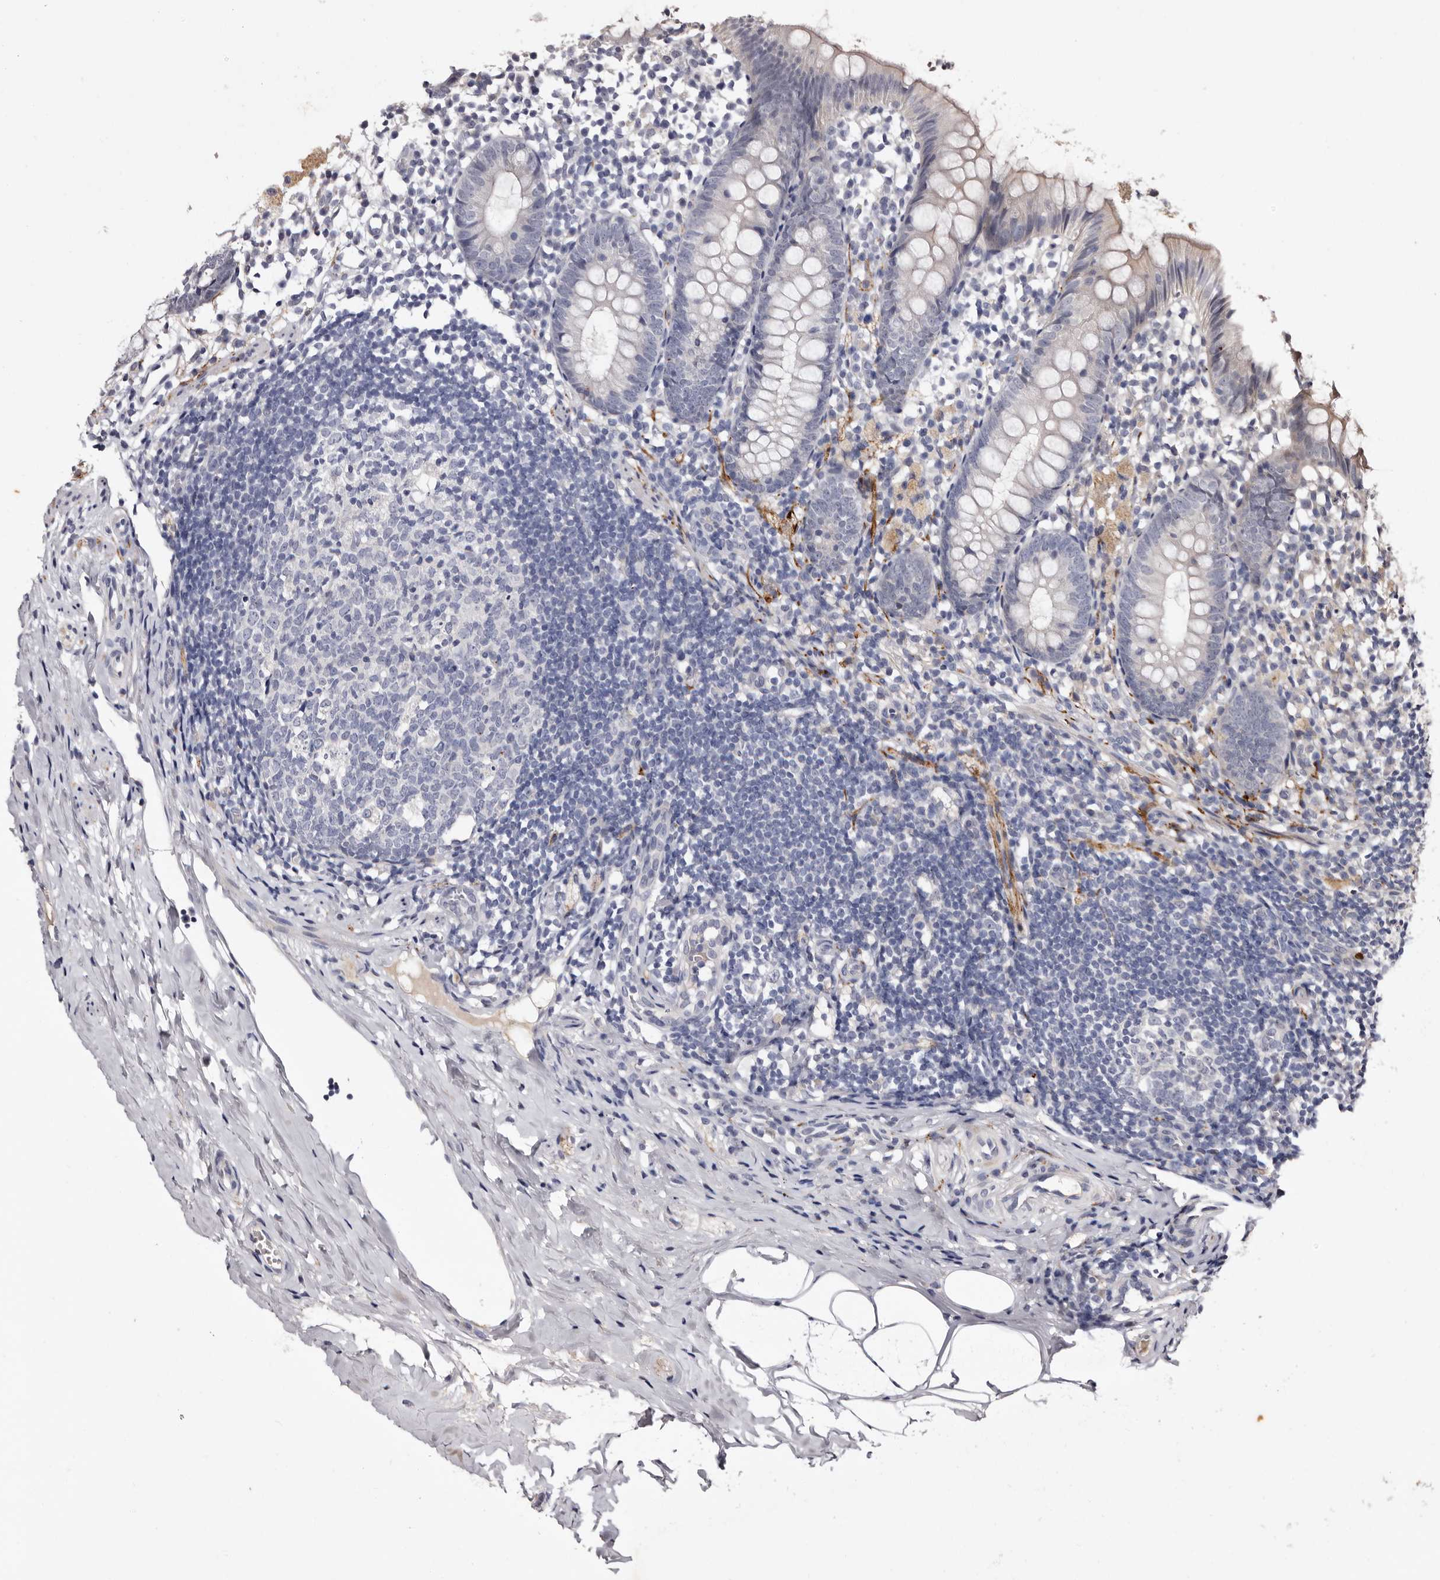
{"staining": {"intensity": "weak", "quantity": "<25%", "location": "cytoplasmic/membranous"}, "tissue": "appendix", "cell_type": "Glandular cells", "image_type": "normal", "snomed": [{"axis": "morphology", "description": "Normal tissue, NOS"}, {"axis": "topography", "description": "Appendix"}], "caption": "High power microscopy micrograph of an immunohistochemistry (IHC) micrograph of unremarkable appendix, revealing no significant expression in glandular cells.", "gene": "LANCL2", "patient": {"sex": "female", "age": 20}}